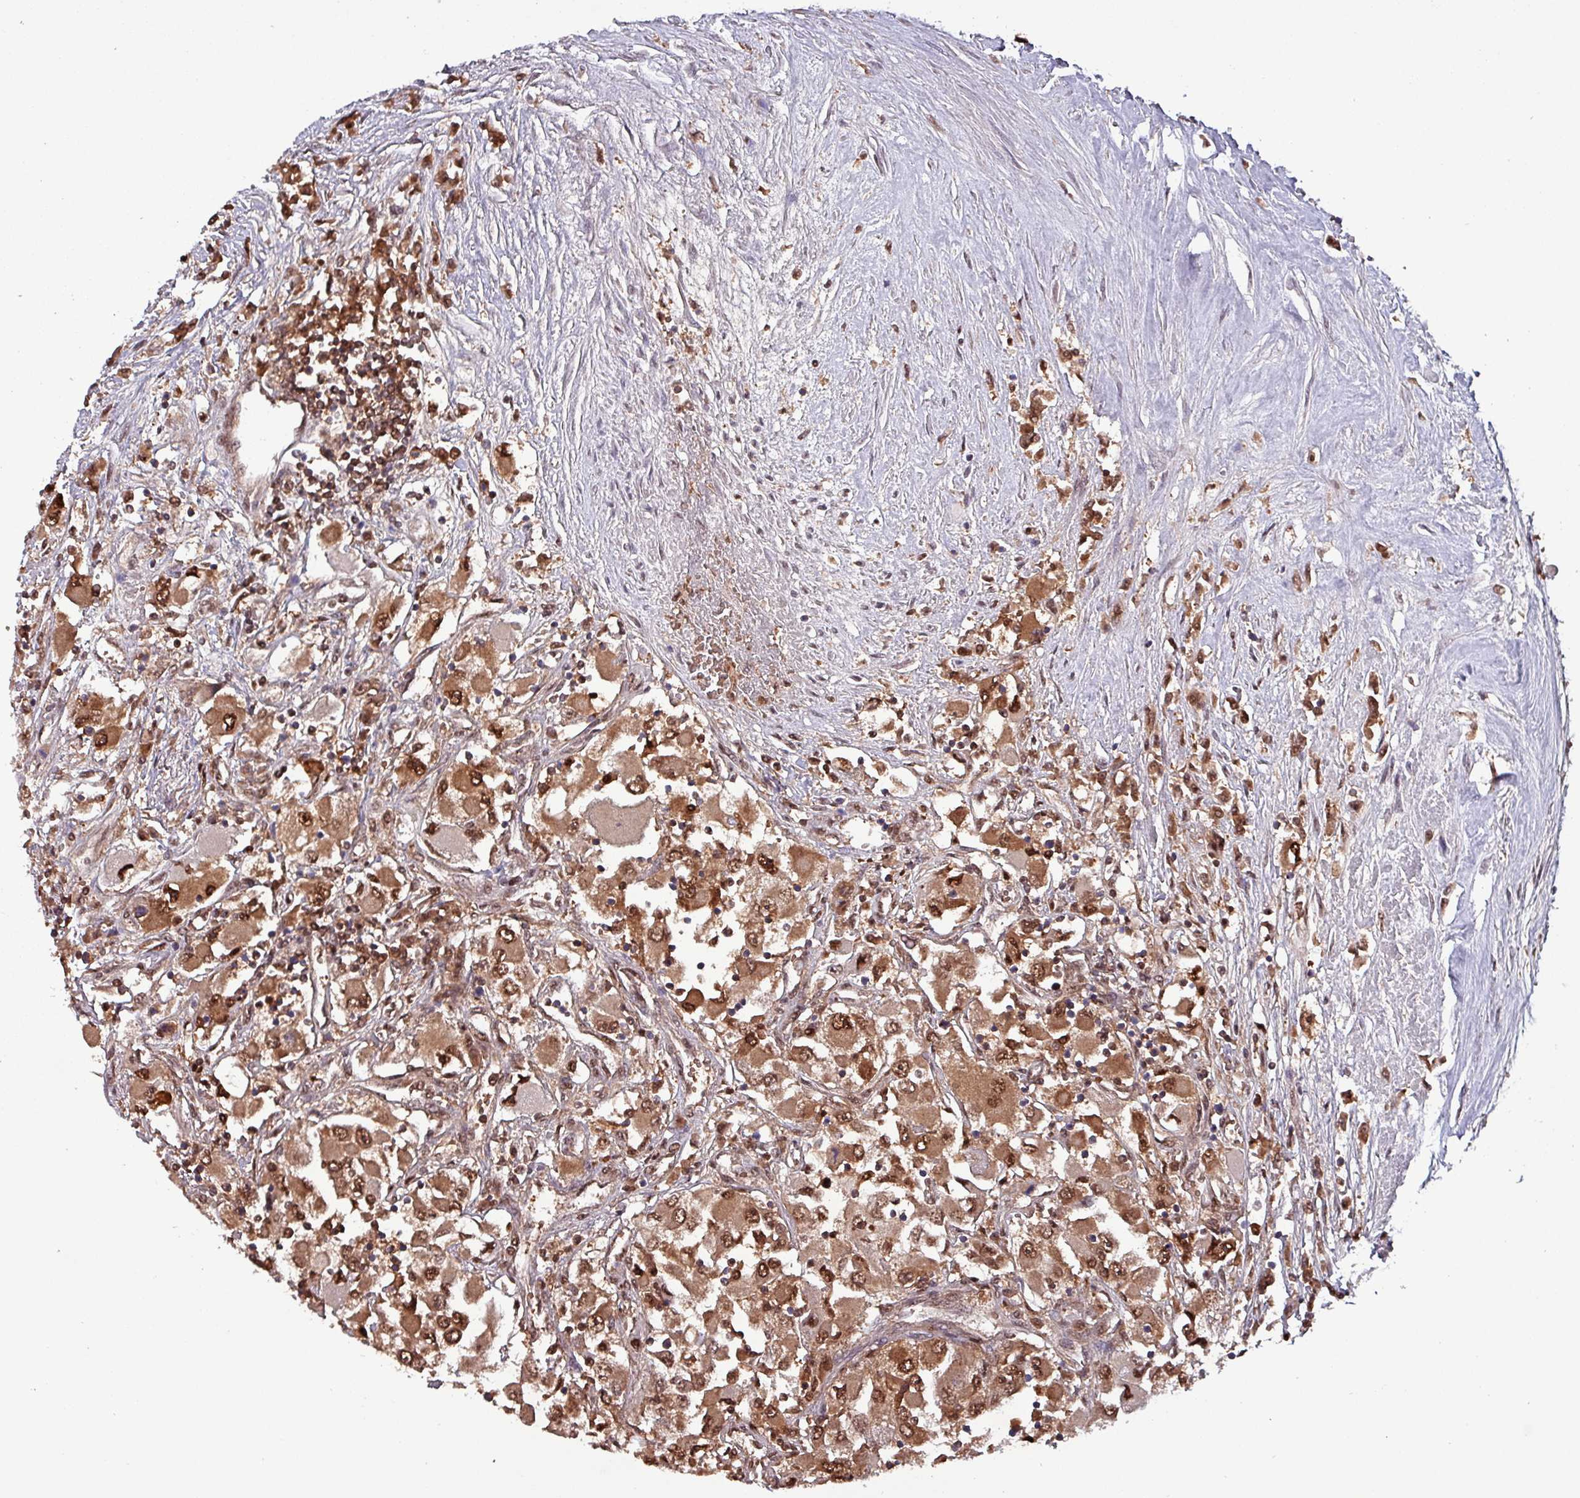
{"staining": {"intensity": "moderate", "quantity": ">75%", "location": "cytoplasmic/membranous,nuclear"}, "tissue": "renal cancer", "cell_type": "Tumor cells", "image_type": "cancer", "snomed": [{"axis": "morphology", "description": "Adenocarcinoma, NOS"}, {"axis": "topography", "description": "Kidney"}], "caption": "Moderate cytoplasmic/membranous and nuclear expression is present in approximately >75% of tumor cells in adenocarcinoma (renal).", "gene": "PSMB8", "patient": {"sex": "female", "age": 52}}